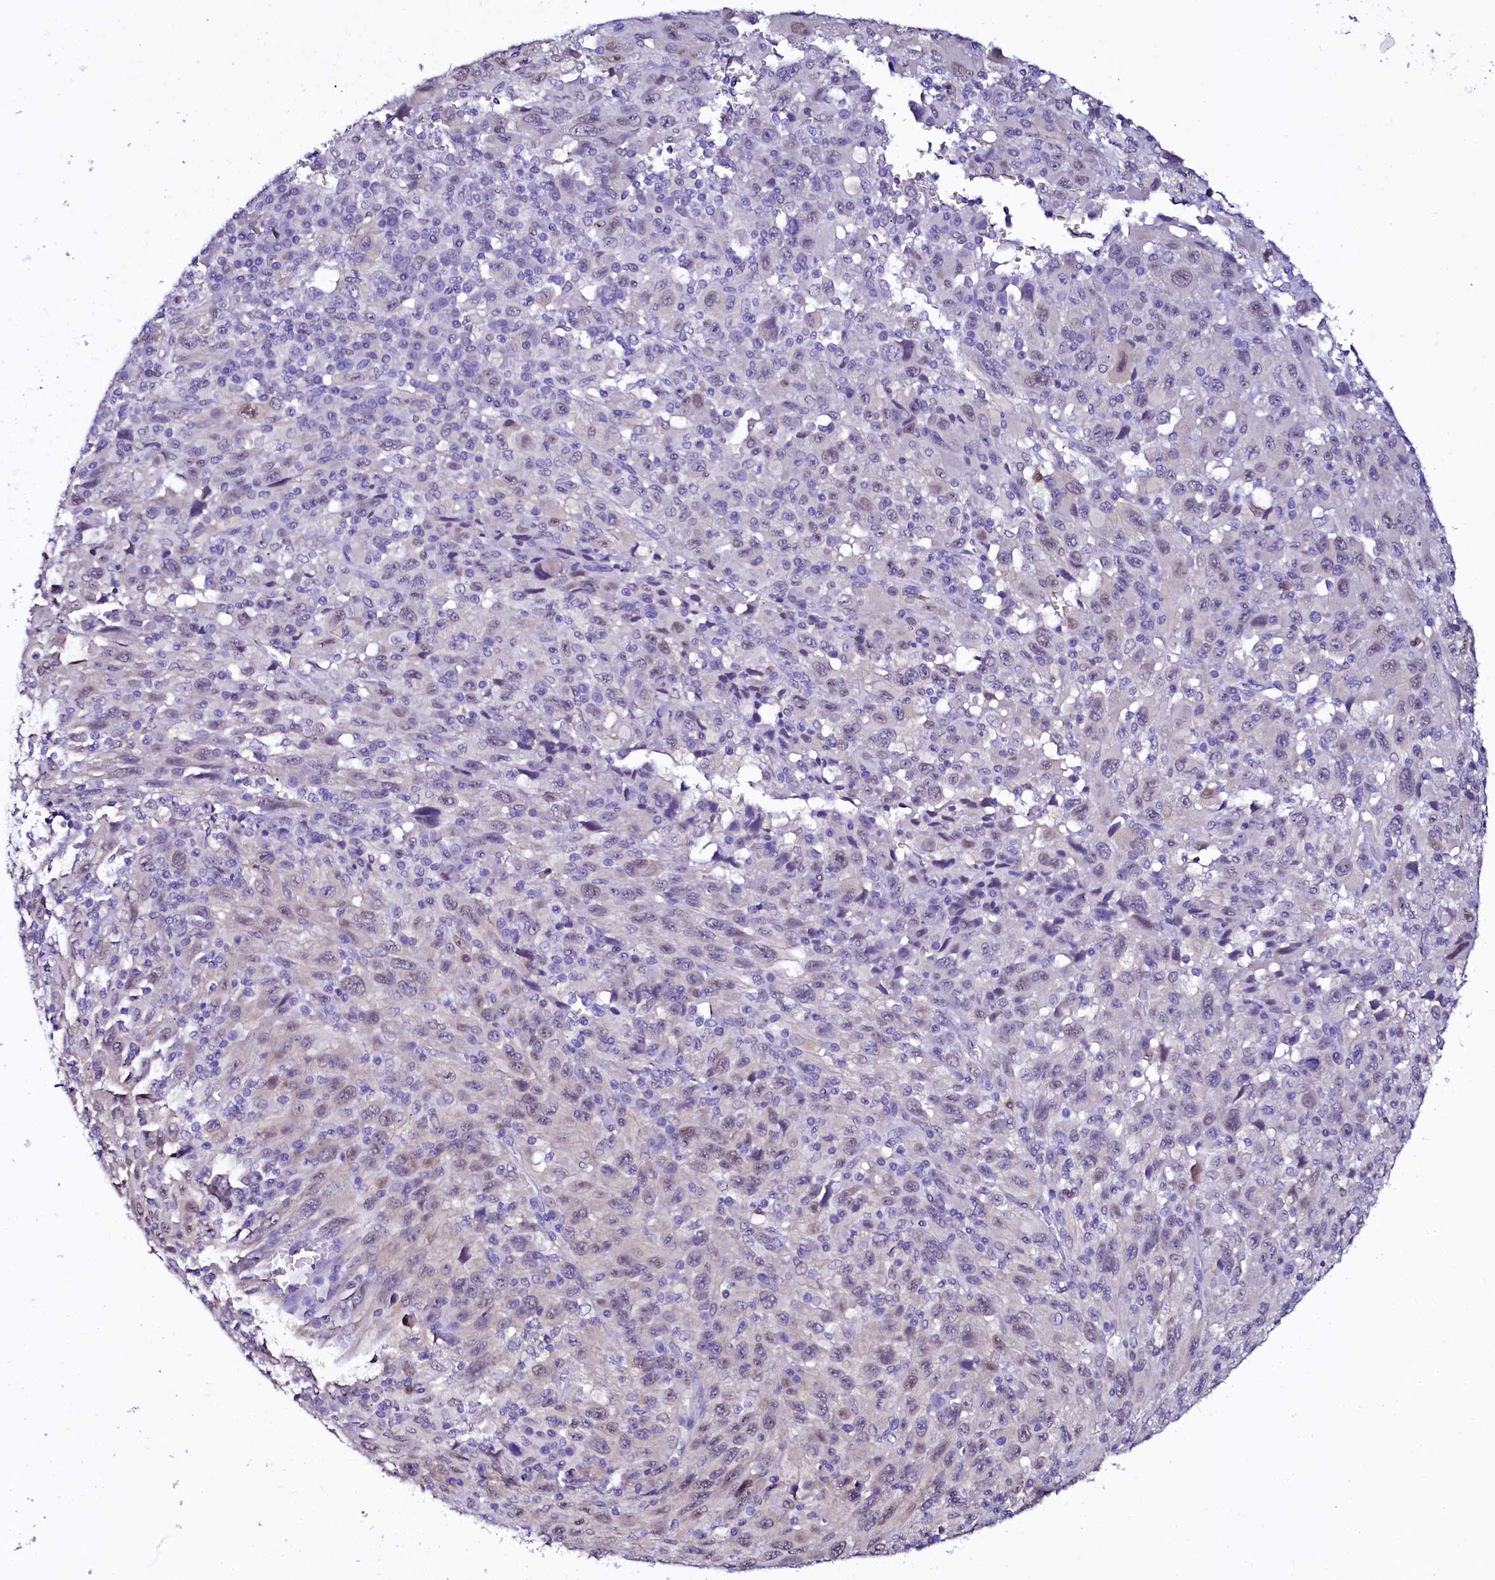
{"staining": {"intensity": "negative", "quantity": "none", "location": "none"}, "tissue": "melanoma", "cell_type": "Tumor cells", "image_type": "cancer", "snomed": [{"axis": "morphology", "description": "Malignant melanoma, Metastatic site"}, {"axis": "topography", "description": "Skin"}], "caption": "Malignant melanoma (metastatic site) was stained to show a protein in brown. There is no significant positivity in tumor cells.", "gene": "SORD", "patient": {"sex": "female", "age": 56}}